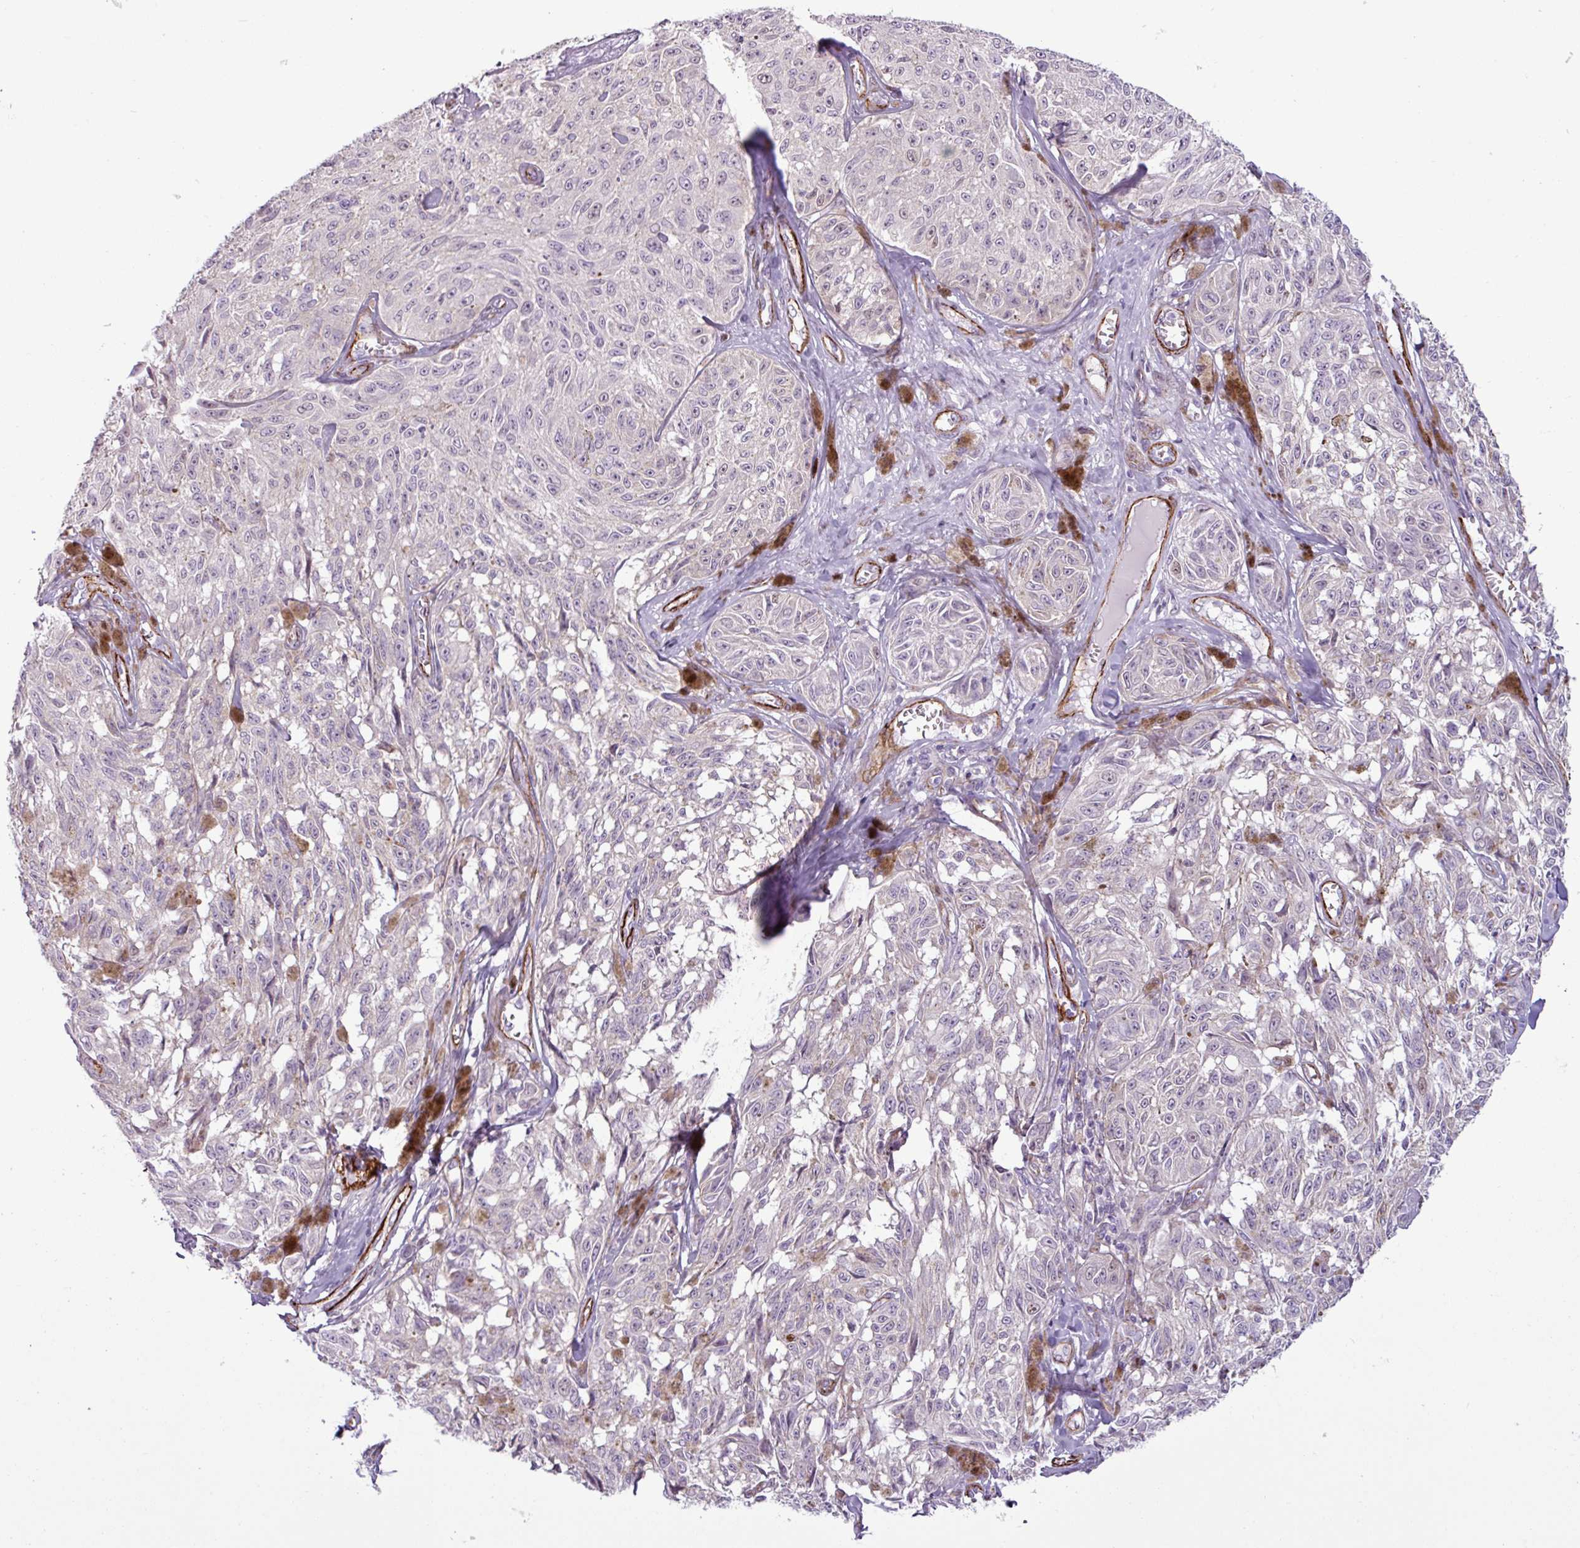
{"staining": {"intensity": "negative", "quantity": "none", "location": "none"}, "tissue": "melanoma", "cell_type": "Tumor cells", "image_type": "cancer", "snomed": [{"axis": "morphology", "description": "Malignant melanoma, NOS"}, {"axis": "topography", "description": "Skin"}], "caption": "DAB immunohistochemical staining of human melanoma demonstrates no significant expression in tumor cells.", "gene": "ATP10A", "patient": {"sex": "male", "age": 68}}